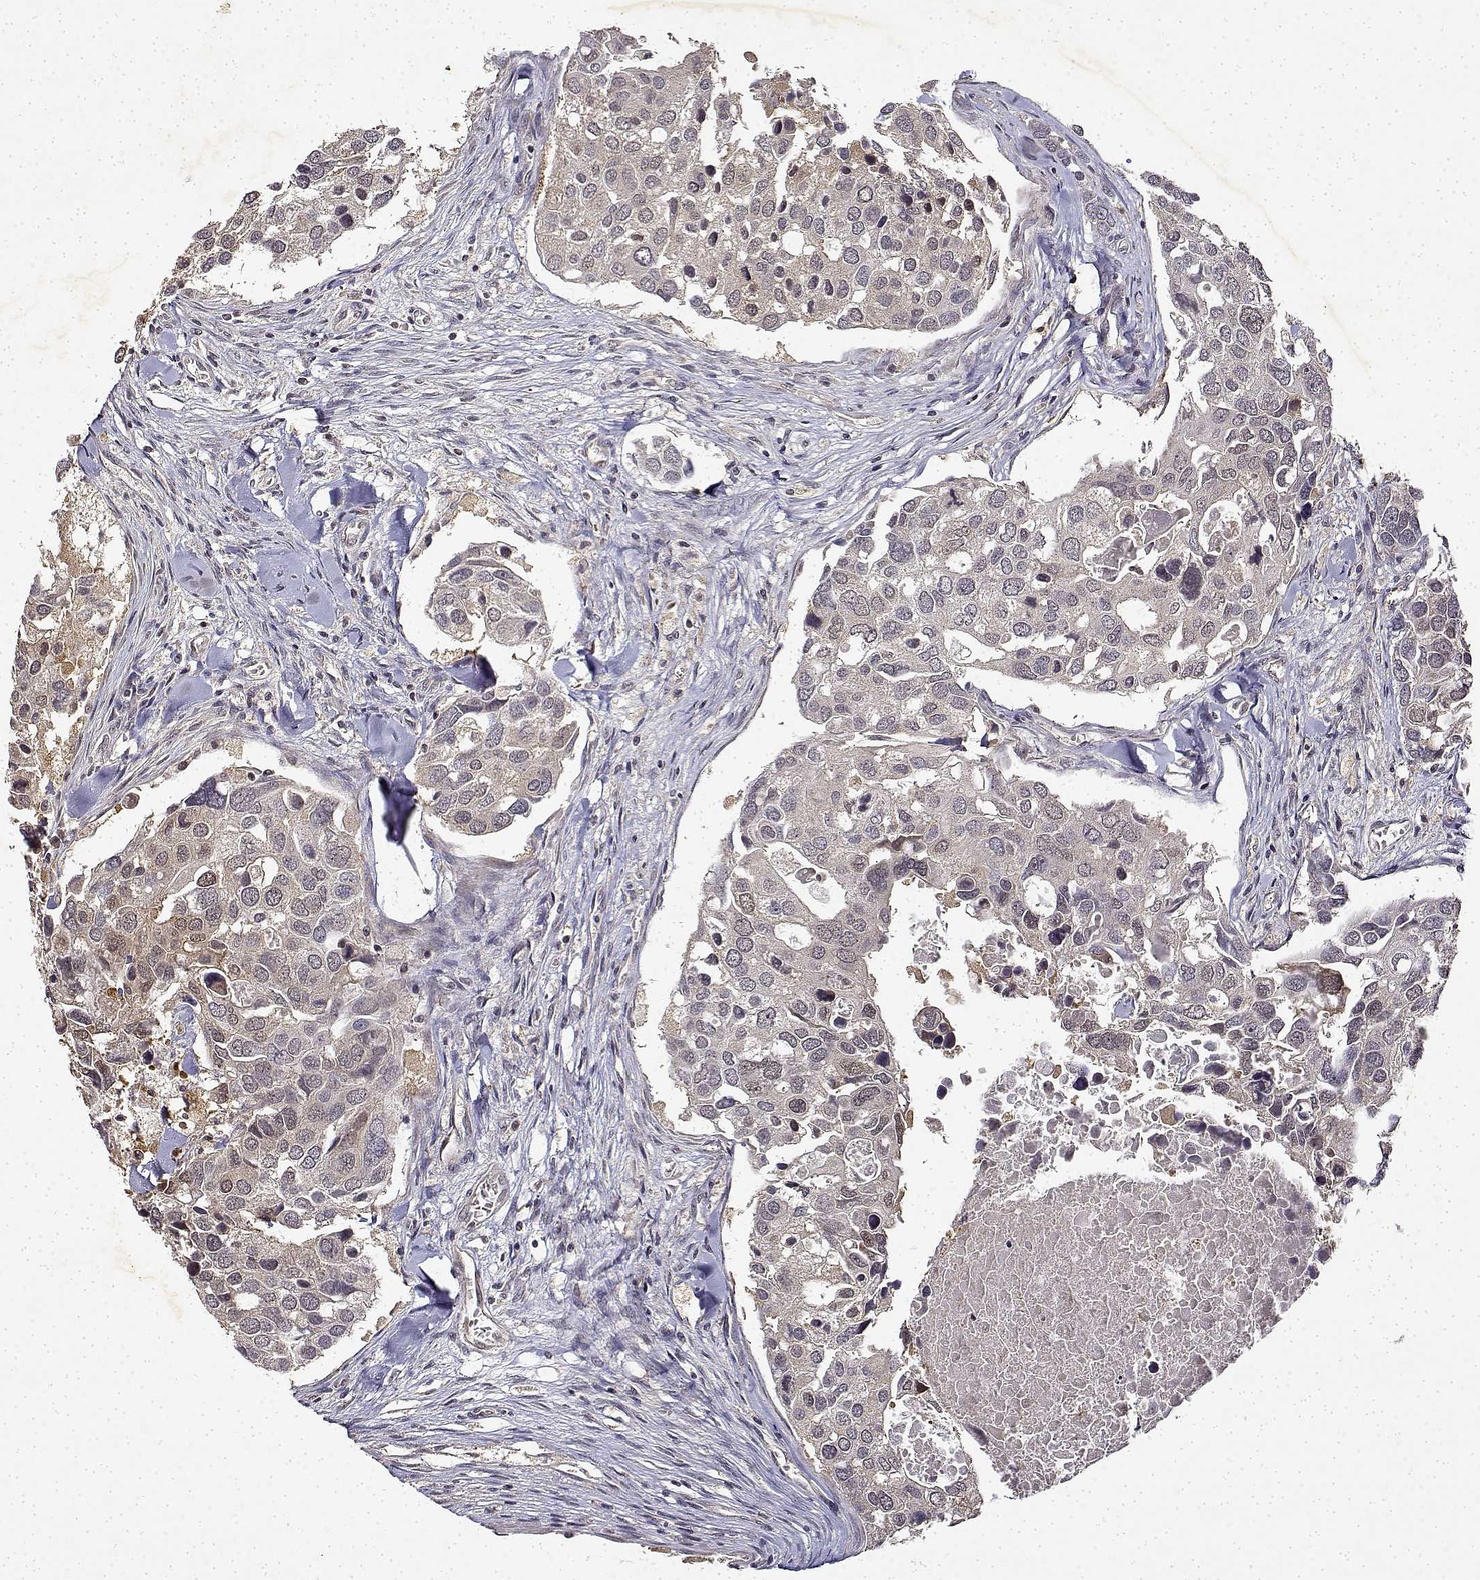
{"staining": {"intensity": "weak", "quantity": "25%-75%", "location": "cytoplasmic/membranous"}, "tissue": "breast cancer", "cell_type": "Tumor cells", "image_type": "cancer", "snomed": [{"axis": "morphology", "description": "Duct carcinoma"}, {"axis": "topography", "description": "Breast"}], "caption": "Immunohistochemical staining of human breast cancer (invasive ductal carcinoma) reveals low levels of weak cytoplasmic/membranous protein expression in approximately 25%-75% of tumor cells.", "gene": "BDNF", "patient": {"sex": "female", "age": 83}}